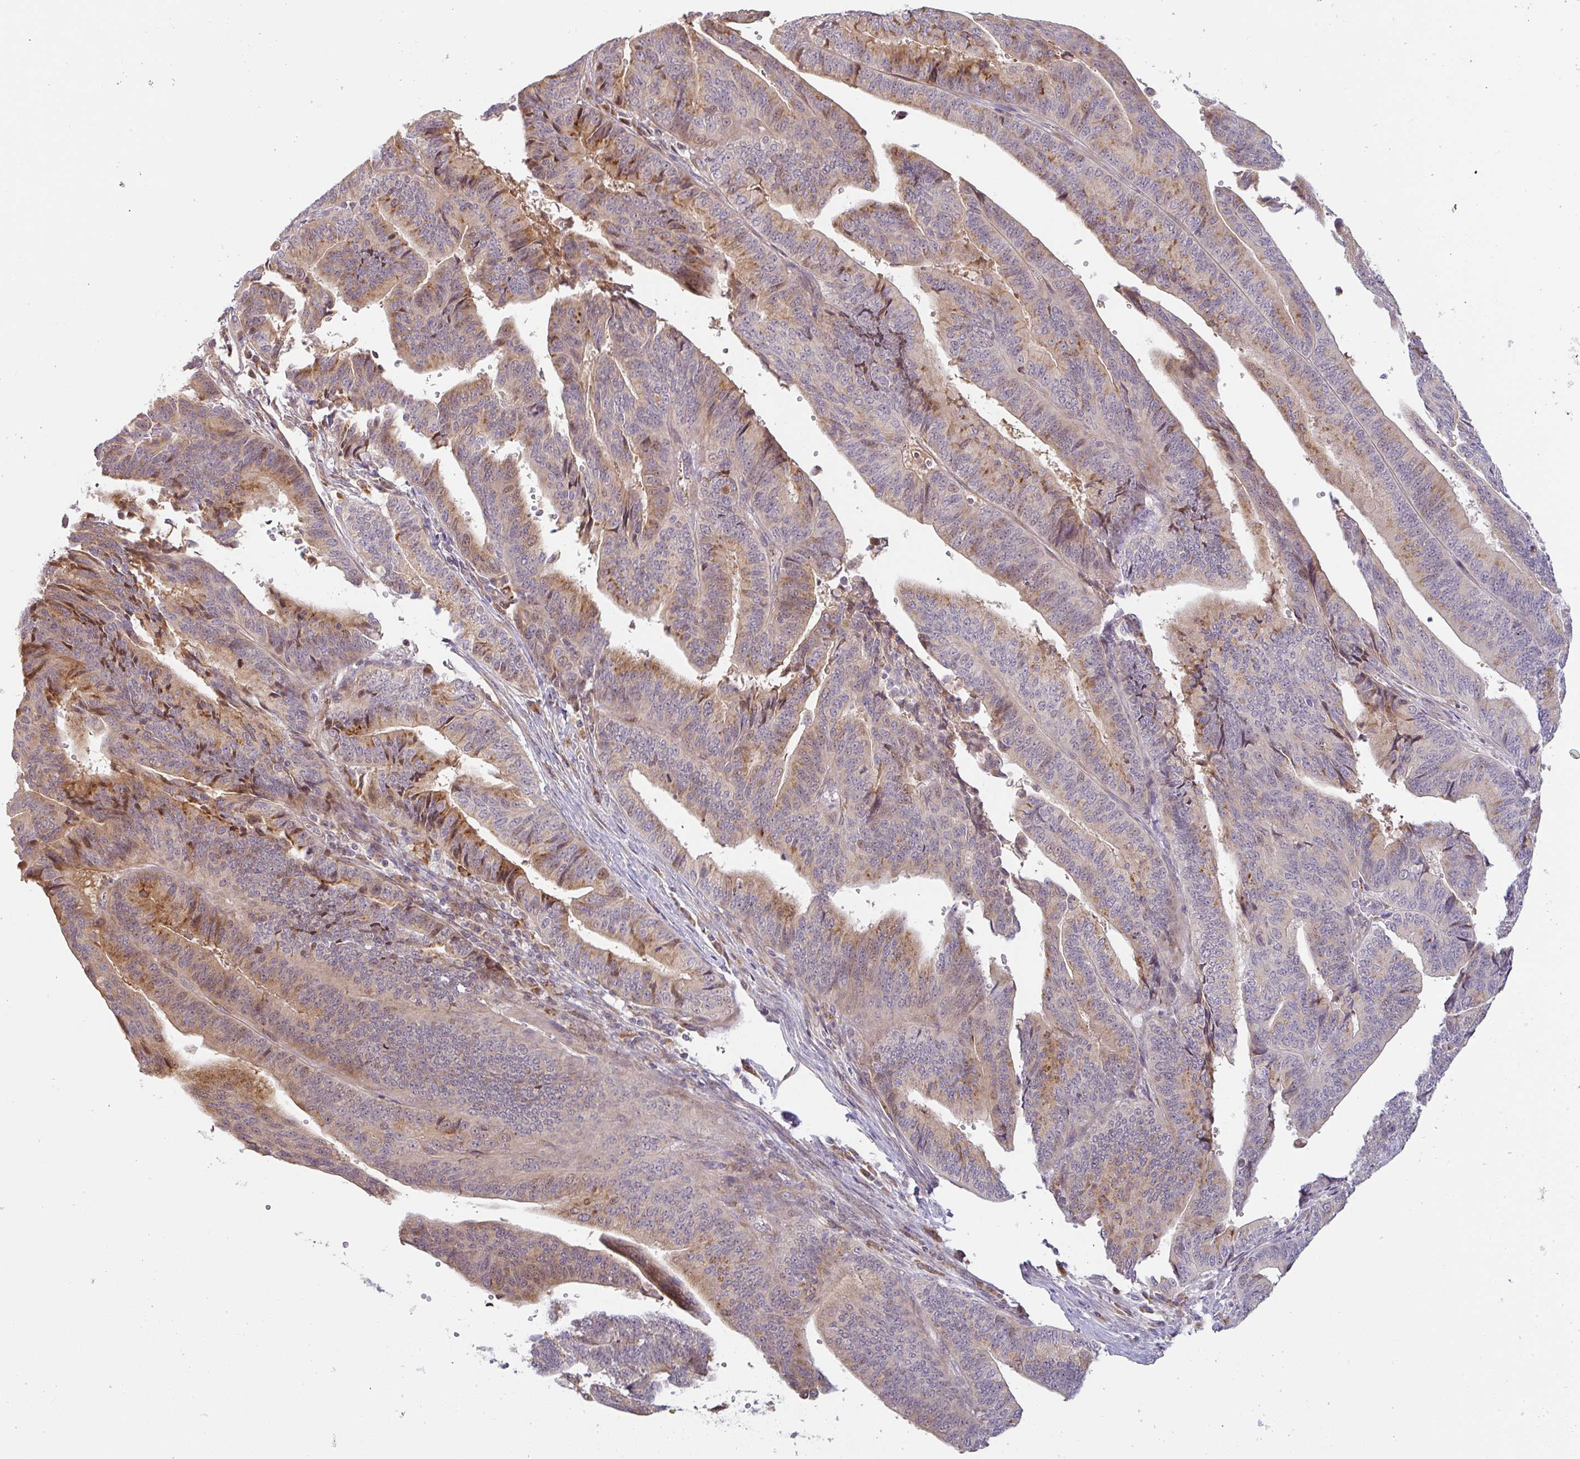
{"staining": {"intensity": "moderate", "quantity": ">75%", "location": "cytoplasmic/membranous,nuclear"}, "tissue": "endometrial cancer", "cell_type": "Tumor cells", "image_type": "cancer", "snomed": [{"axis": "morphology", "description": "Adenocarcinoma, NOS"}, {"axis": "topography", "description": "Endometrium"}], "caption": "Moderate cytoplasmic/membranous and nuclear positivity is seen in approximately >75% of tumor cells in endometrial cancer (adenocarcinoma). The staining was performed using DAB (3,3'-diaminobenzidine) to visualize the protein expression in brown, while the nuclei were stained in blue with hematoxylin (Magnification: 20x).", "gene": "MOB1A", "patient": {"sex": "female", "age": 65}}